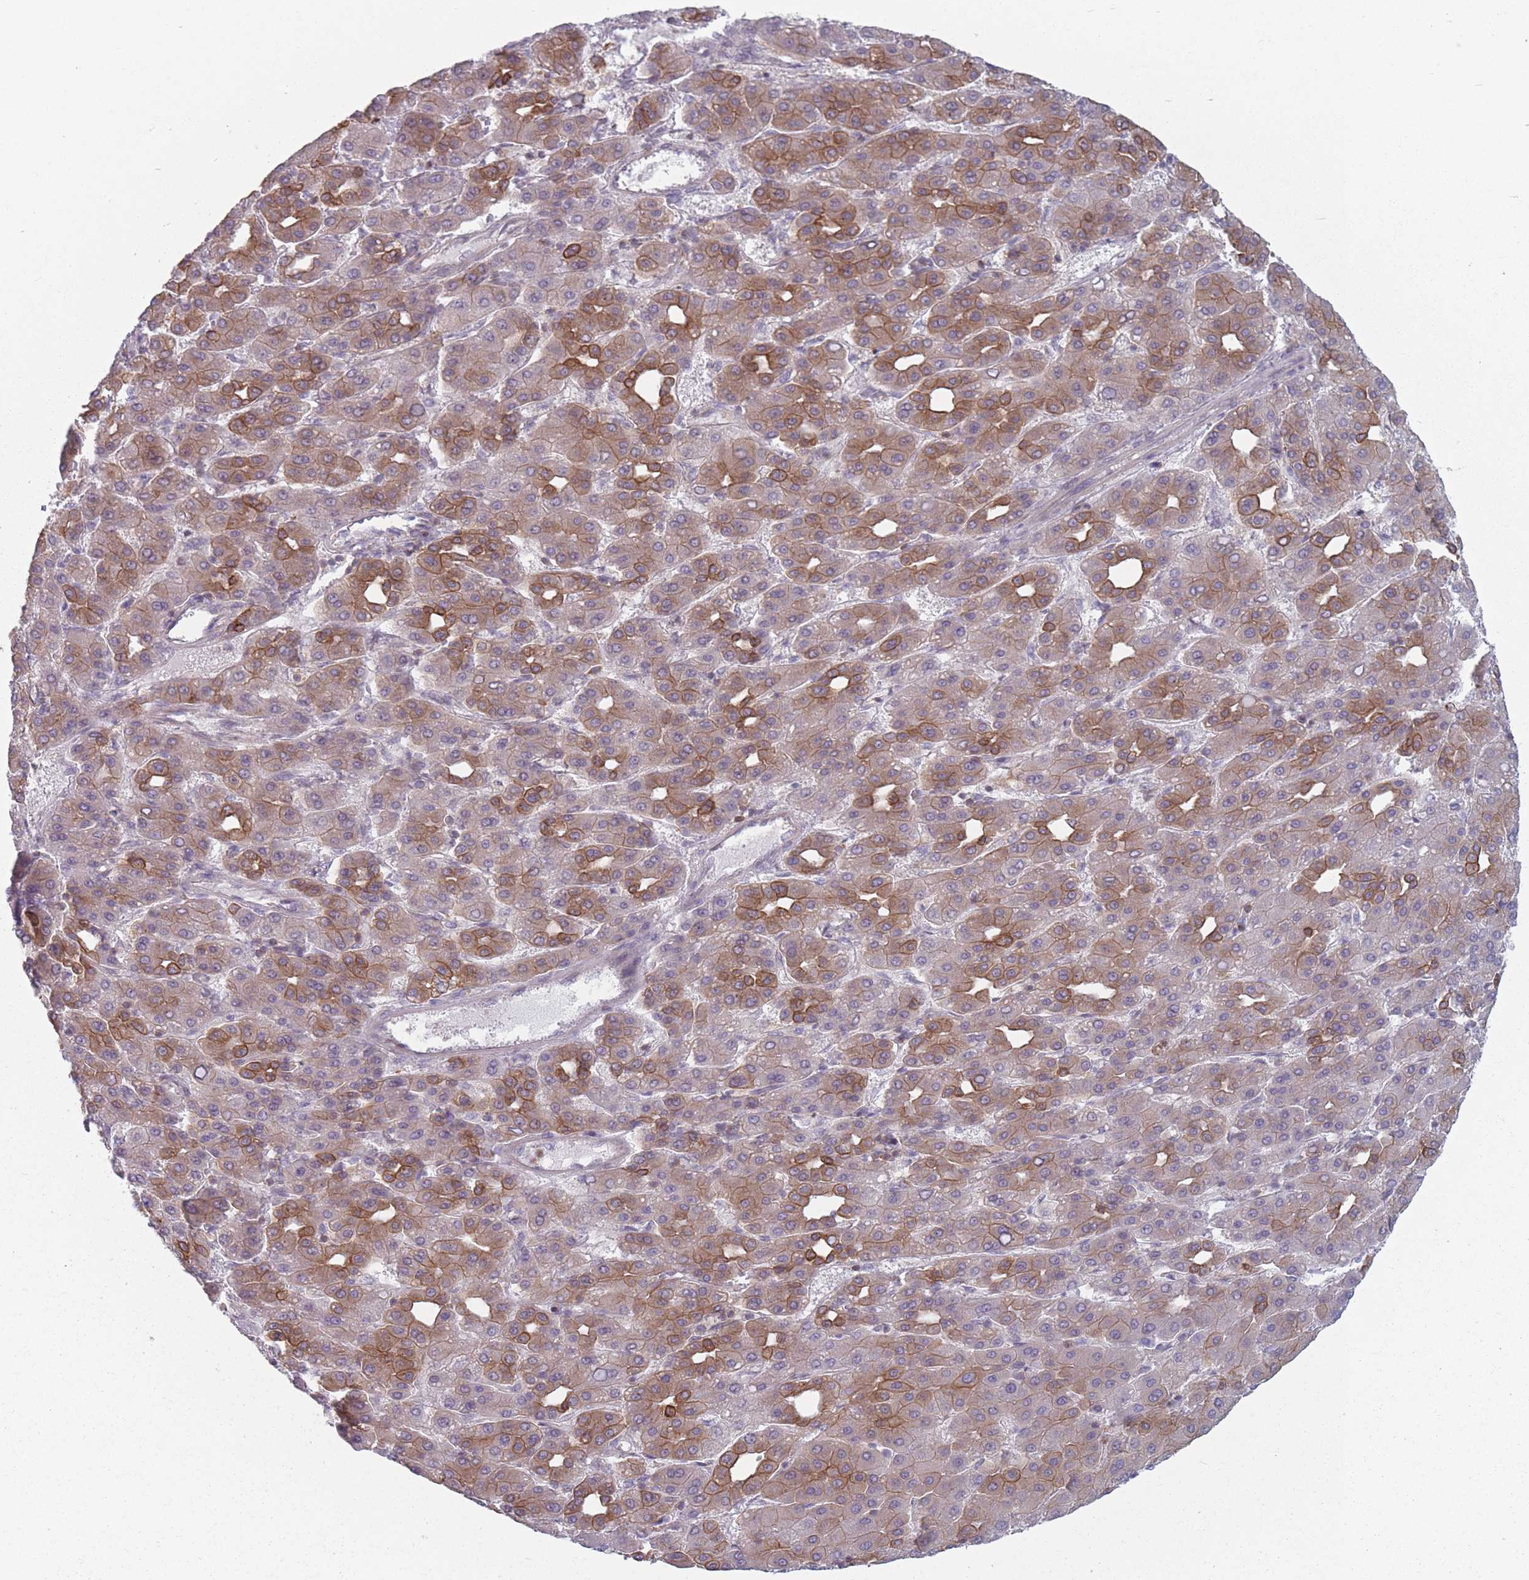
{"staining": {"intensity": "strong", "quantity": "25%-75%", "location": "cytoplasmic/membranous"}, "tissue": "liver cancer", "cell_type": "Tumor cells", "image_type": "cancer", "snomed": [{"axis": "morphology", "description": "Carcinoma, Hepatocellular, NOS"}, {"axis": "topography", "description": "Liver"}], "caption": "Immunohistochemical staining of liver cancer (hepatocellular carcinoma) shows high levels of strong cytoplasmic/membranous protein expression in about 25%-75% of tumor cells.", "gene": "HSBP1L1", "patient": {"sex": "male", "age": 65}}